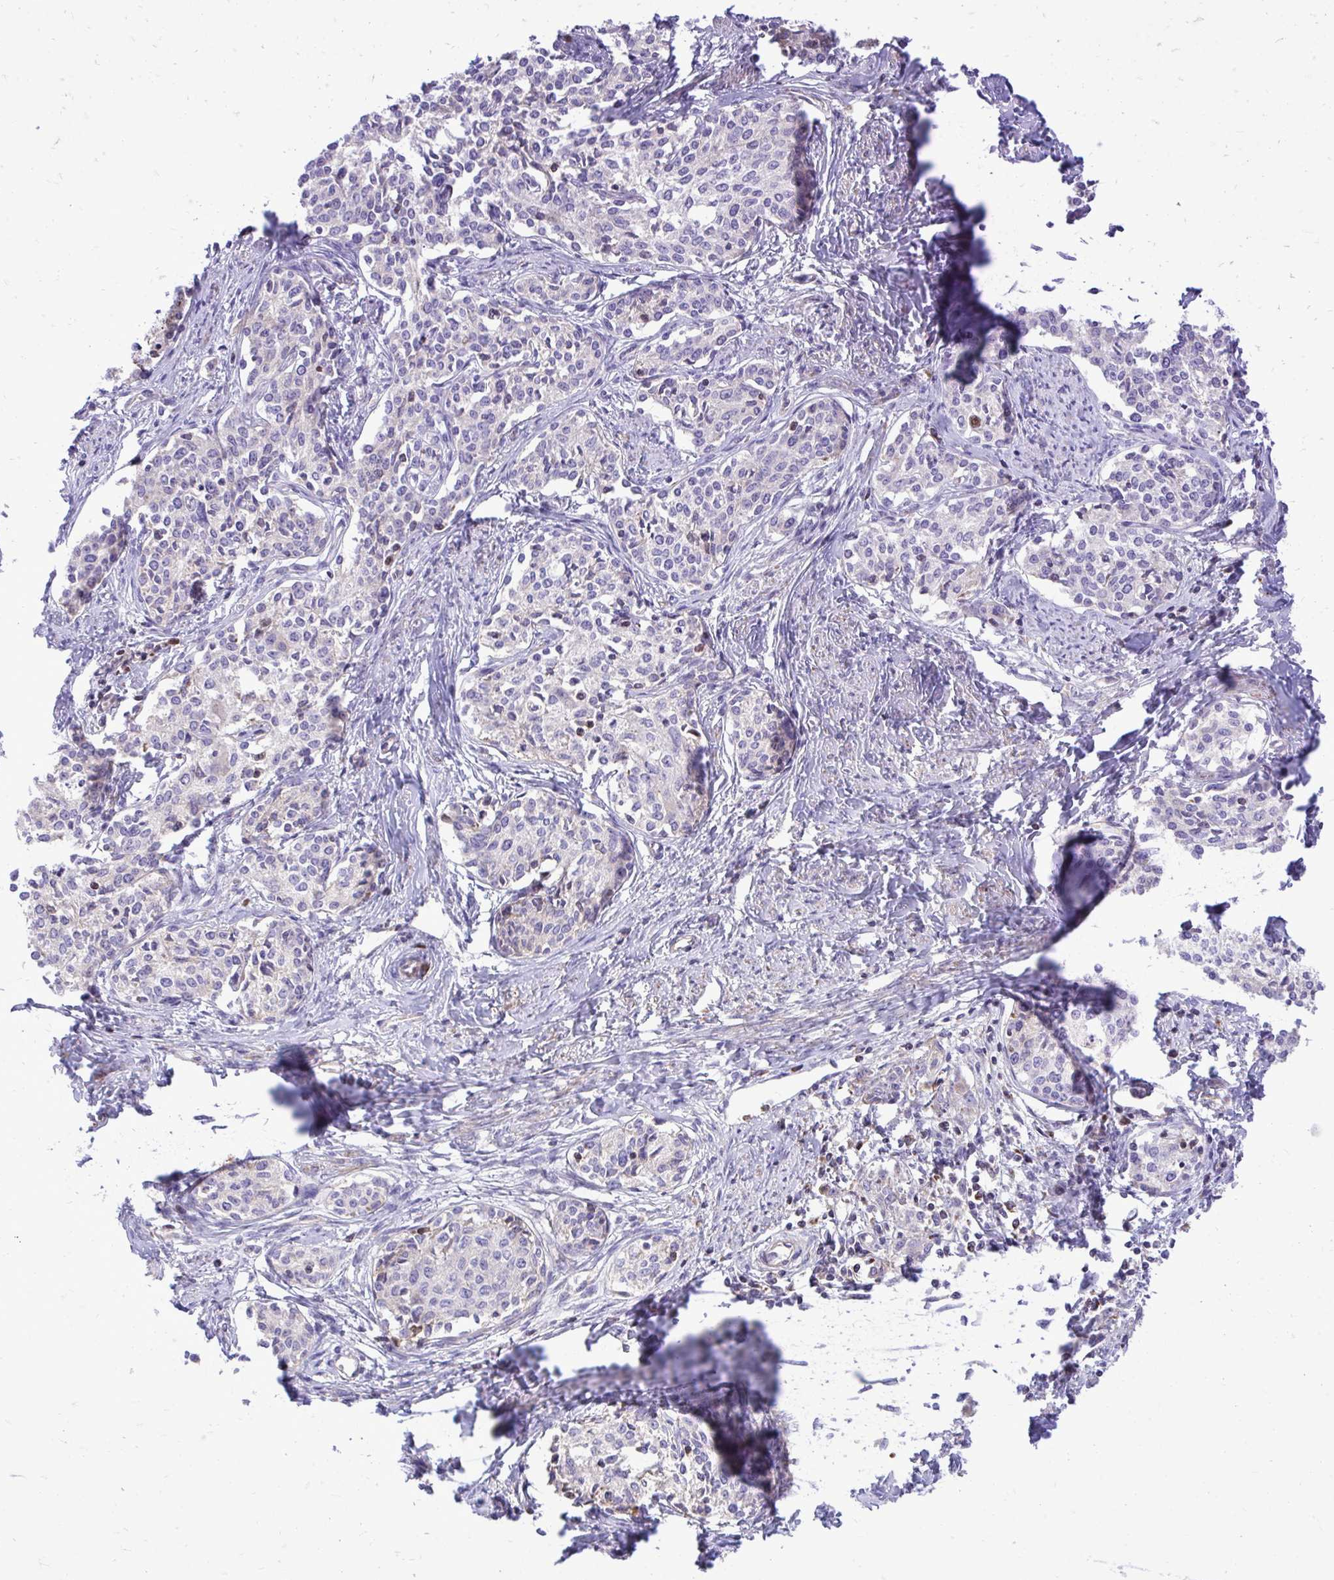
{"staining": {"intensity": "negative", "quantity": "none", "location": "none"}, "tissue": "cervical cancer", "cell_type": "Tumor cells", "image_type": "cancer", "snomed": [{"axis": "morphology", "description": "Squamous cell carcinoma, NOS"}, {"axis": "morphology", "description": "Adenocarcinoma, NOS"}, {"axis": "topography", "description": "Cervix"}], "caption": "Immunohistochemistry micrograph of neoplastic tissue: human cervical cancer stained with DAB (3,3'-diaminobenzidine) reveals no significant protein expression in tumor cells.", "gene": "ATP13A2", "patient": {"sex": "female", "age": 52}}